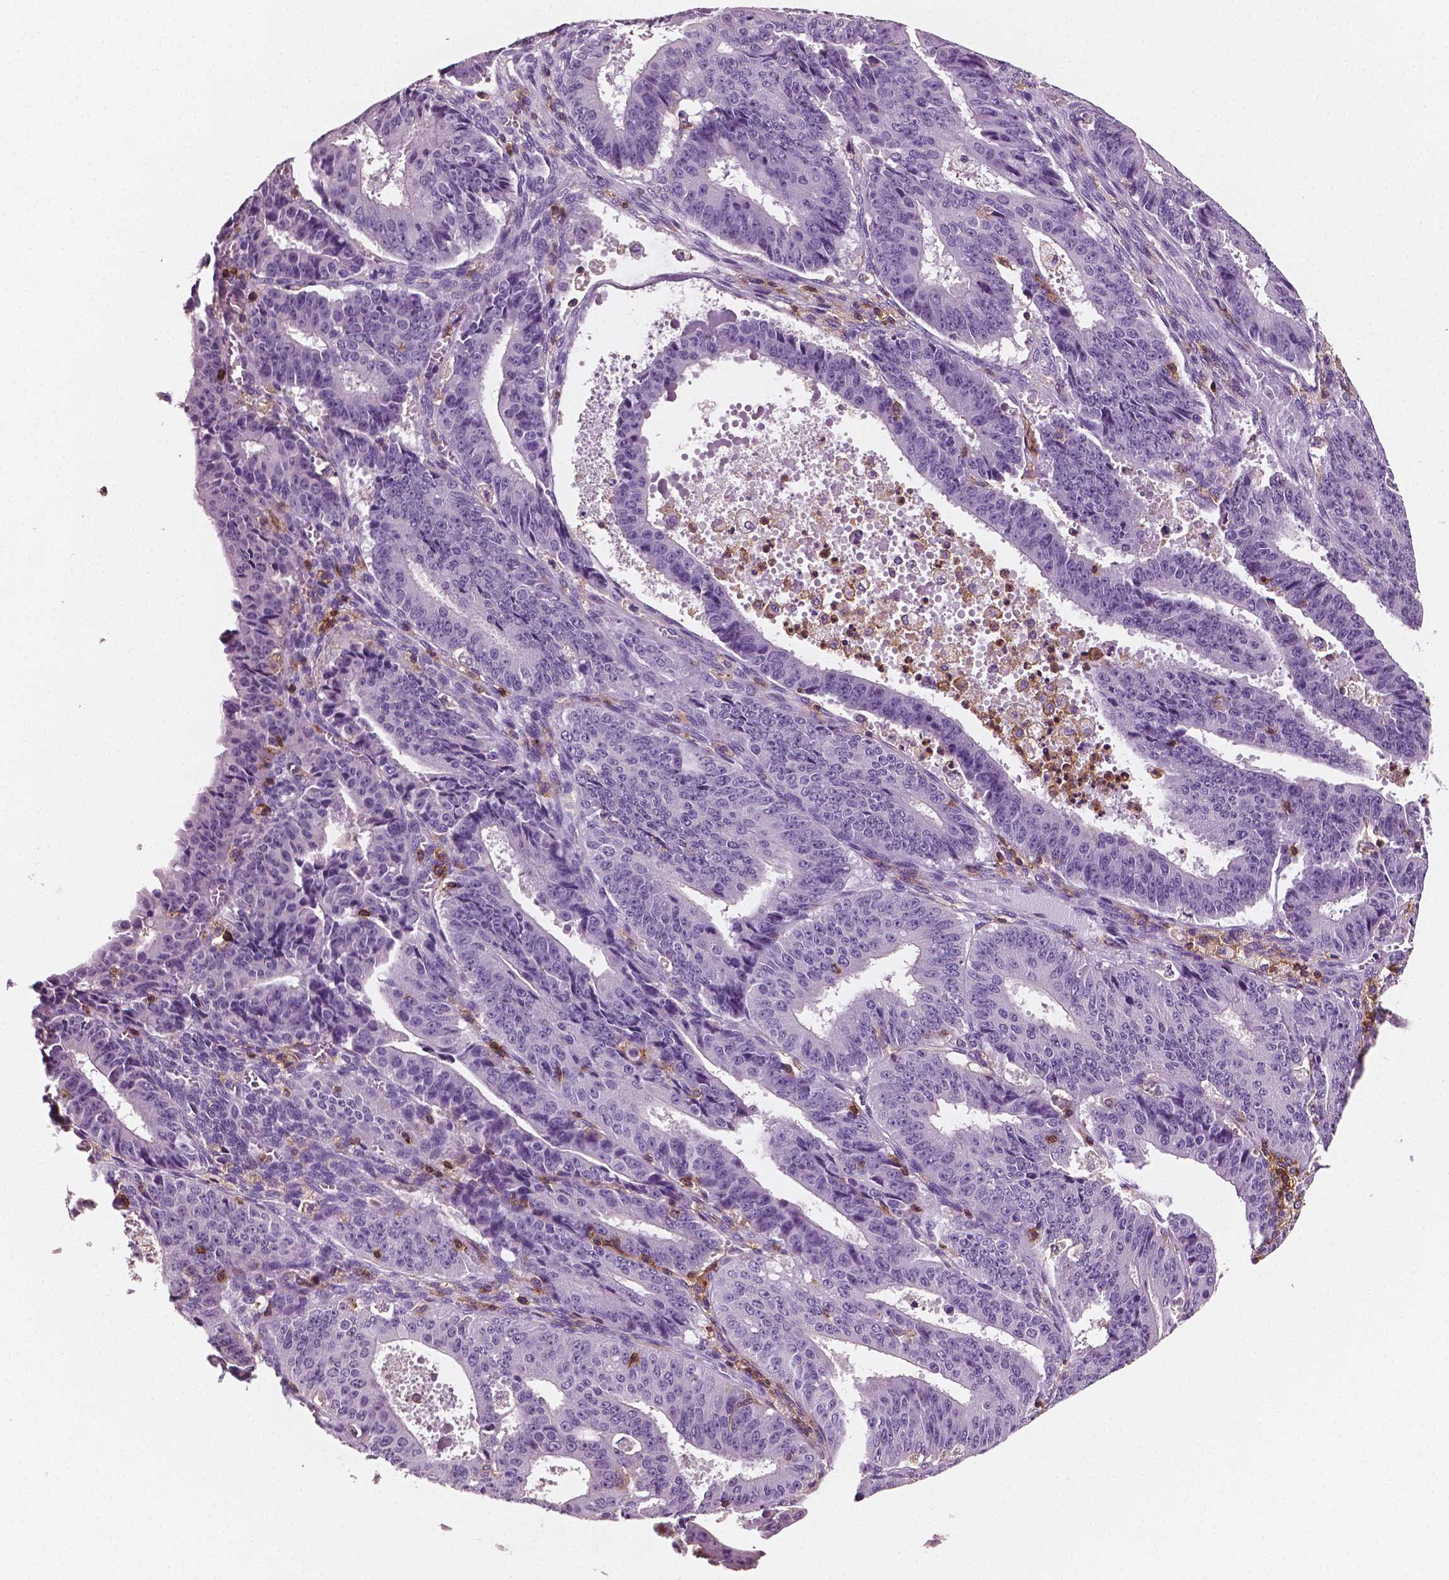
{"staining": {"intensity": "negative", "quantity": "none", "location": "none"}, "tissue": "ovarian cancer", "cell_type": "Tumor cells", "image_type": "cancer", "snomed": [{"axis": "morphology", "description": "Carcinoma, endometroid"}, {"axis": "topography", "description": "Ovary"}], "caption": "Image shows no significant protein expression in tumor cells of endometroid carcinoma (ovarian).", "gene": "PTPRC", "patient": {"sex": "female", "age": 42}}